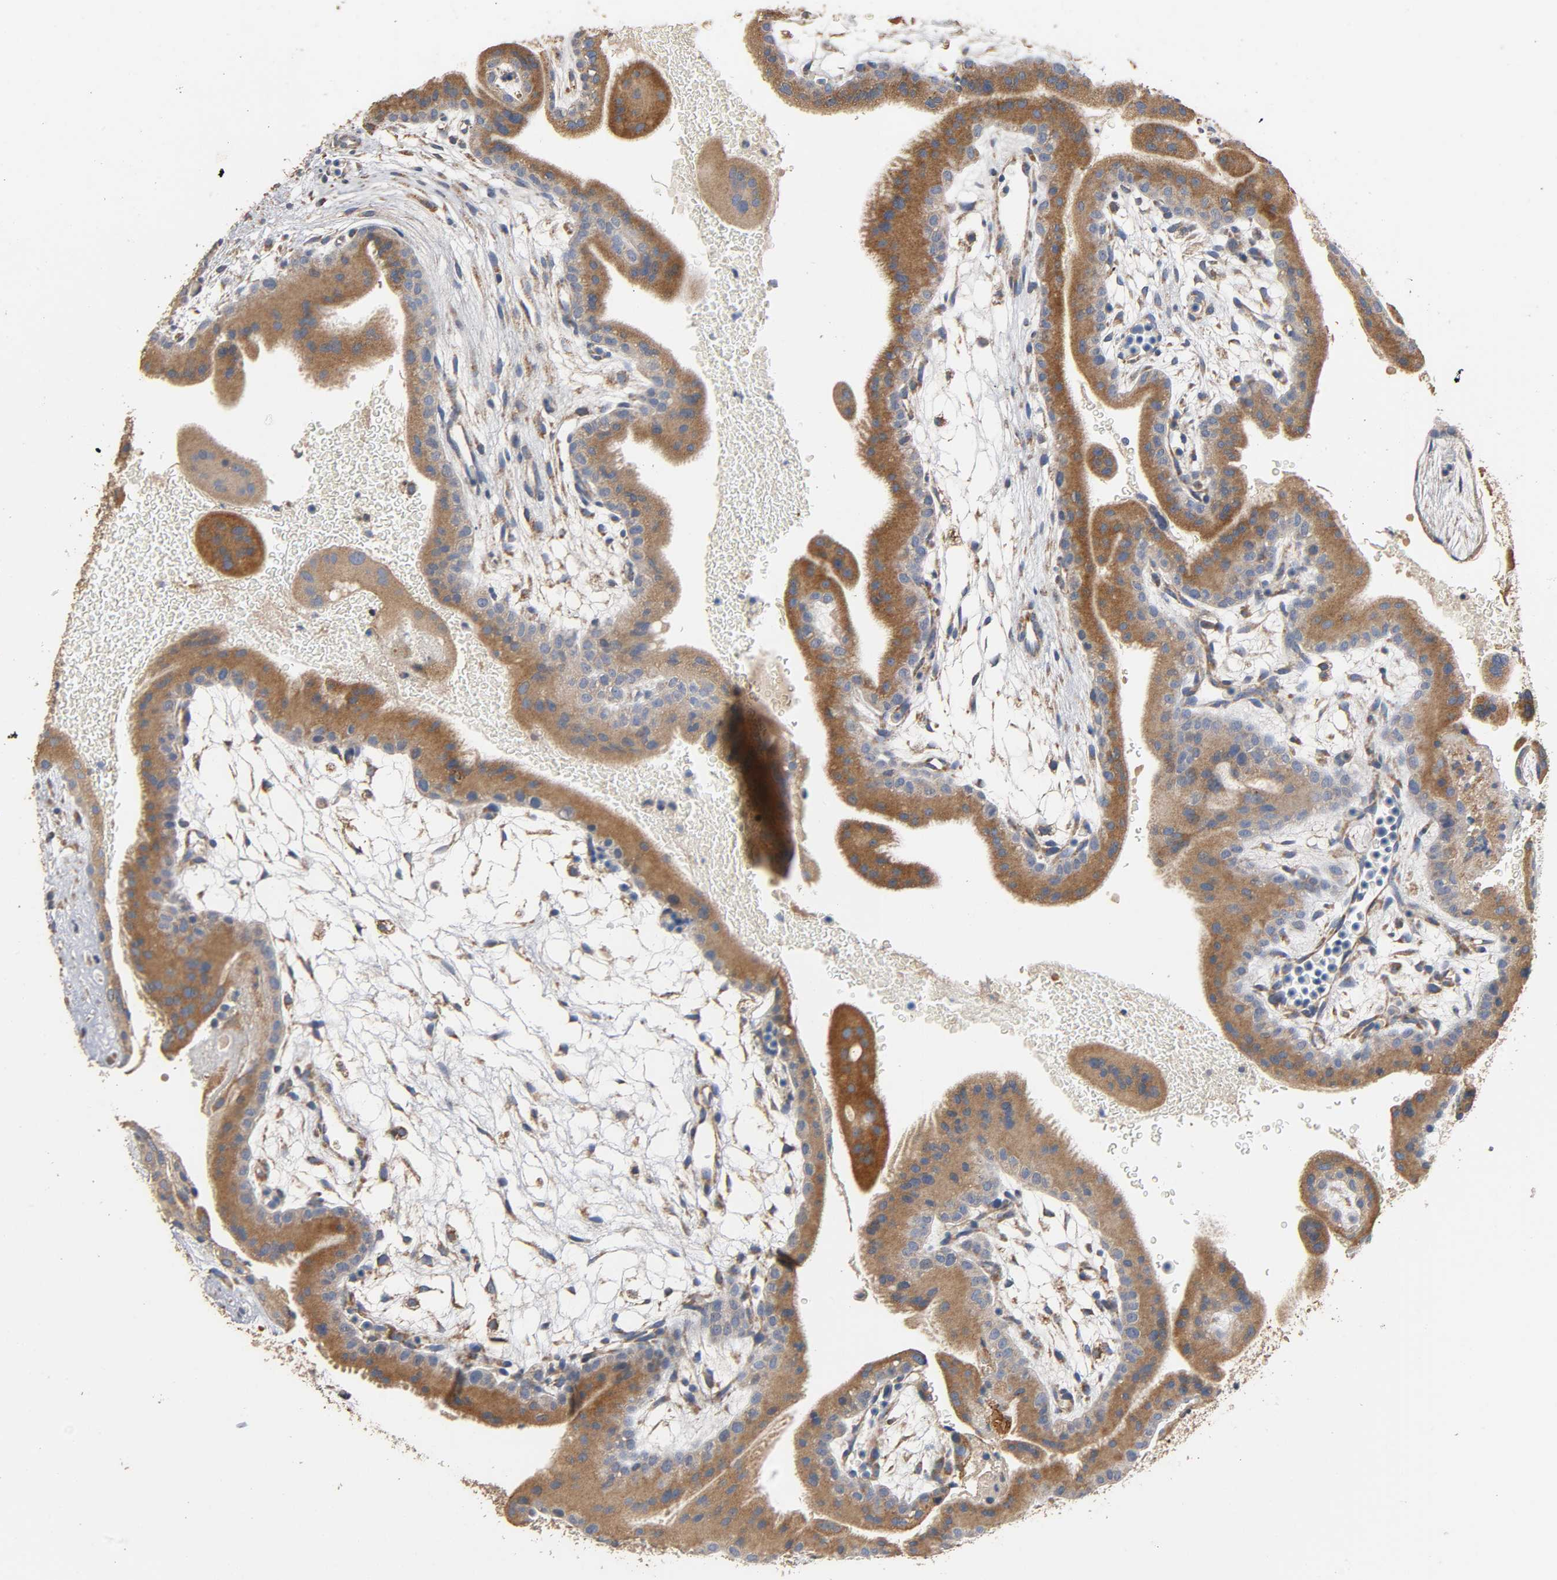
{"staining": {"intensity": "strong", "quantity": ">75%", "location": "cytoplasmic/membranous"}, "tissue": "placenta", "cell_type": "Trophoblastic cells", "image_type": "normal", "snomed": [{"axis": "morphology", "description": "Normal tissue, NOS"}, {"axis": "topography", "description": "Placenta"}], "caption": "Brown immunohistochemical staining in unremarkable placenta demonstrates strong cytoplasmic/membranous staining in about >75% of trophoblastic cells.", "gene": "NDUFS3", "patient": {"sex": "female", "age": 19}}